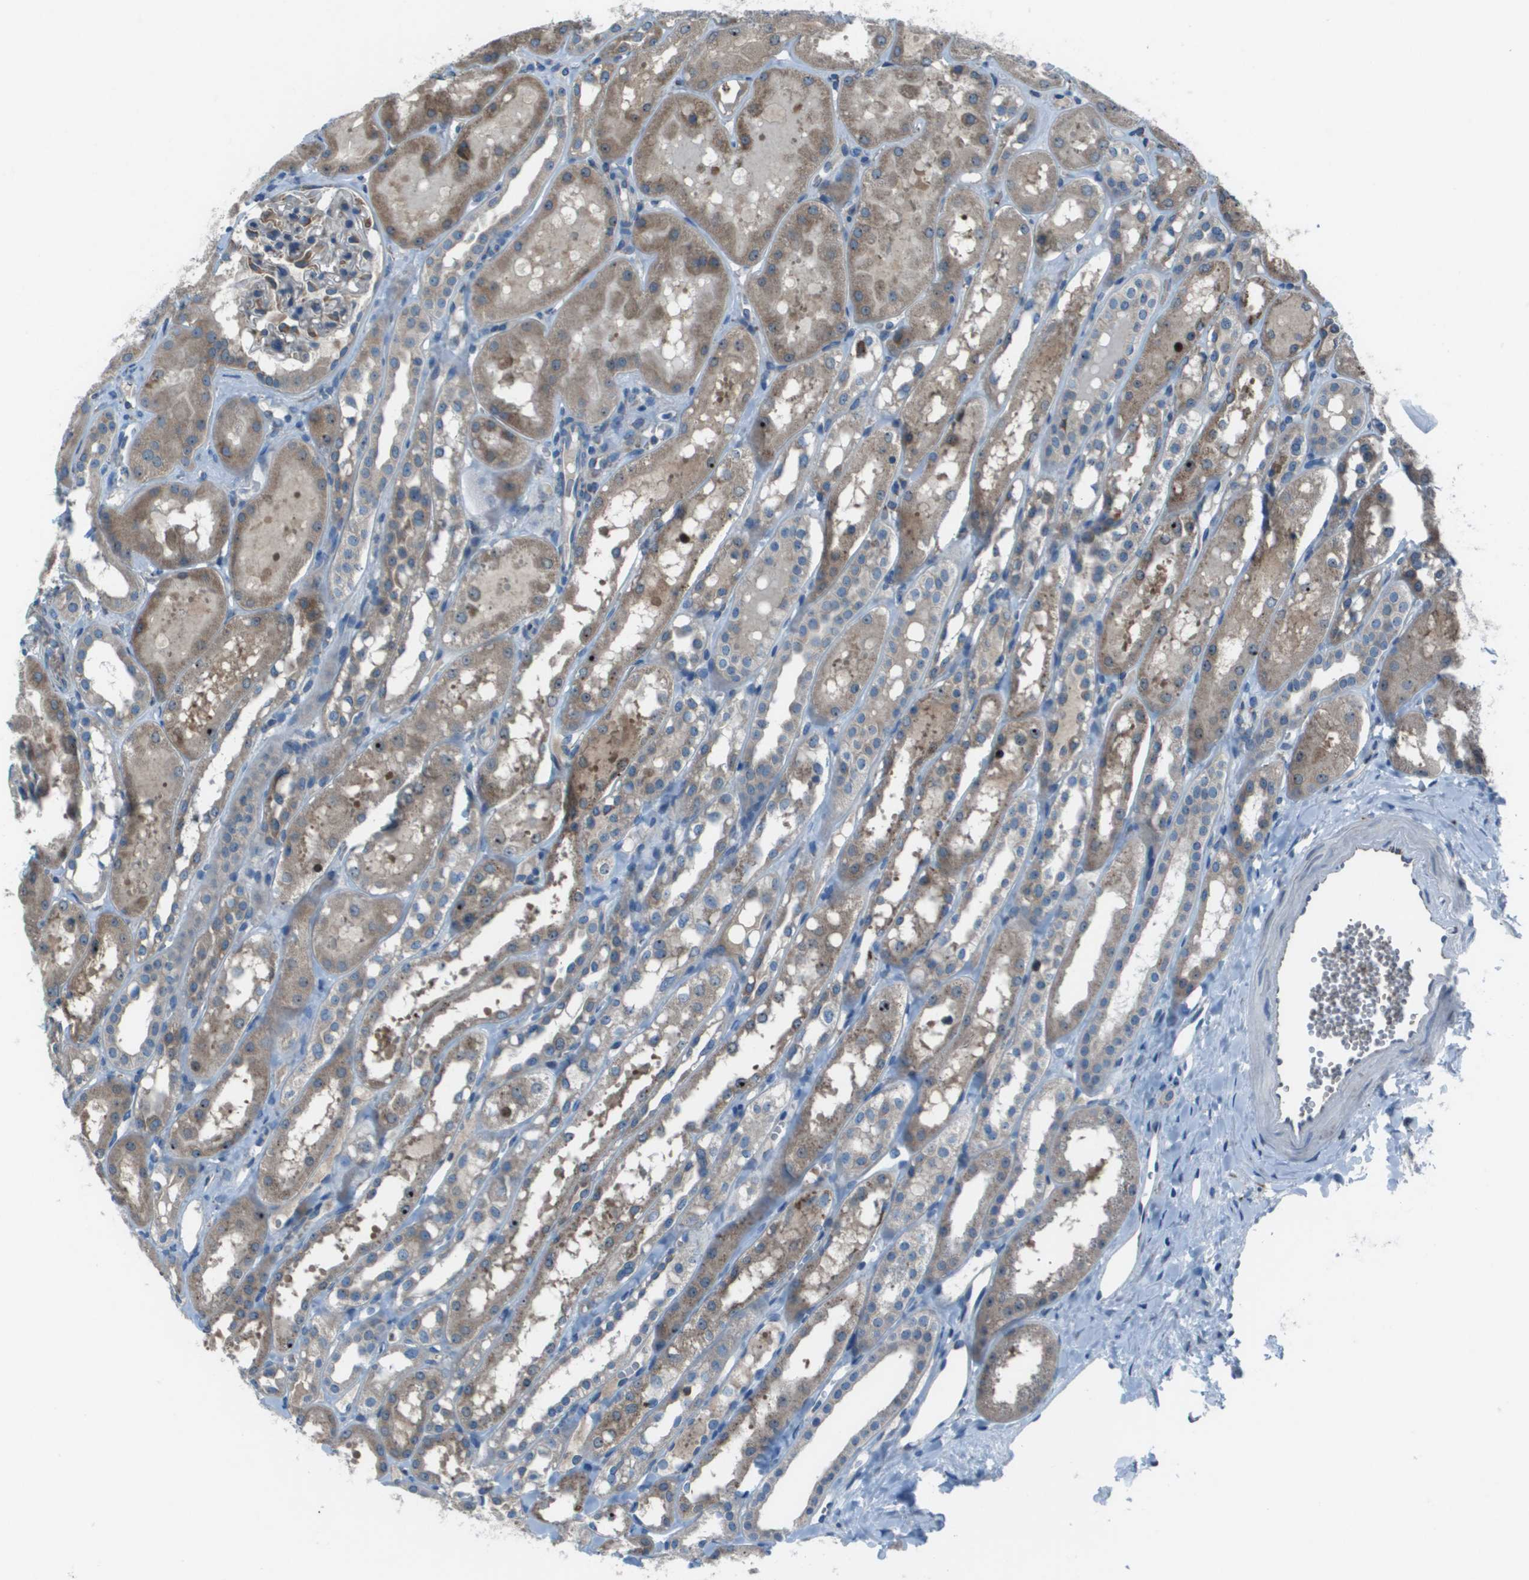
{"staining": {"intensity": "negative", "quantity": "none", "location": "none"}, "tissue": "kidney", "cell_type": "Cells in glomeruli", "image_type": "normal", "snomed": [{"axis": "morphology", "description": "Normal tissue, NOS"}, {"axis": "topography", "description": "Kidney"}, {"axis": "topography", "description": "Urinary bladder"}], "caption": "The histopathology image demonstrates no staining of cells in glomeruli in benign kidney.", "gene": "UTS2", "patient": {"sex": "male", "age": 16}}